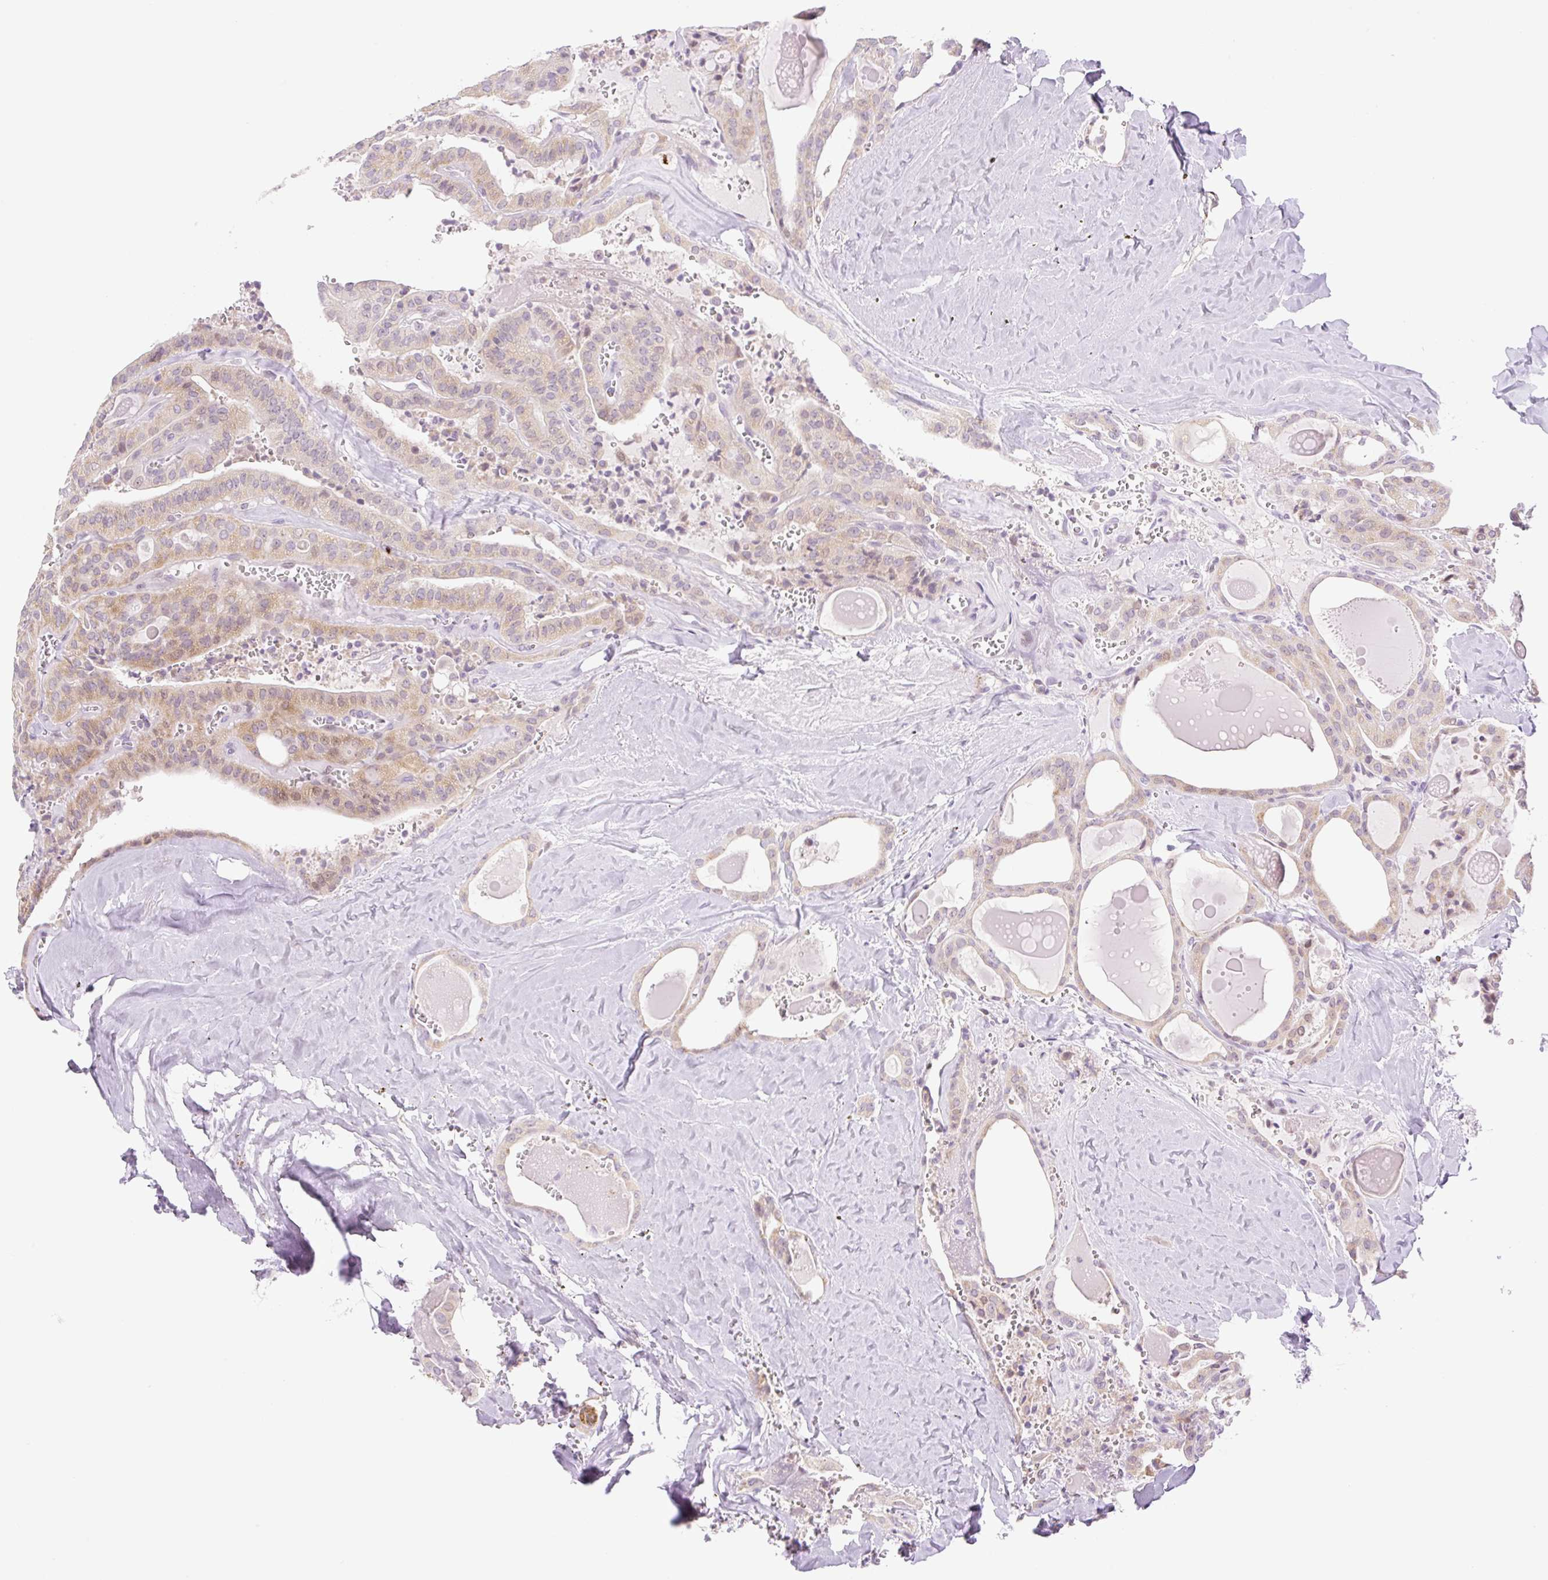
{"staining": {"intensity": "moderate", "quantity": "25%-75%", "location": "cytoplasmic/membranous"}, "tissue": "thyroid cancer", "cell_type": "Tumor cells", "image_type": "cancer", "snomed": [{"axis": "morphology", "description": "Papillary adenocarcinoma, NOS"}, {"axis": "topography", "description": "Thyroid gland"}], "caption": "Approximately 25%-75% of tumor cells in human thyroid cancer (papillary adenocarcinoma) display moderate cytoplasmic/membranous protein positivity as visualized by brown immunohistochemical staining.", "gene": "SPRYD4", "patient": {"sex": "male", "age": 52}}